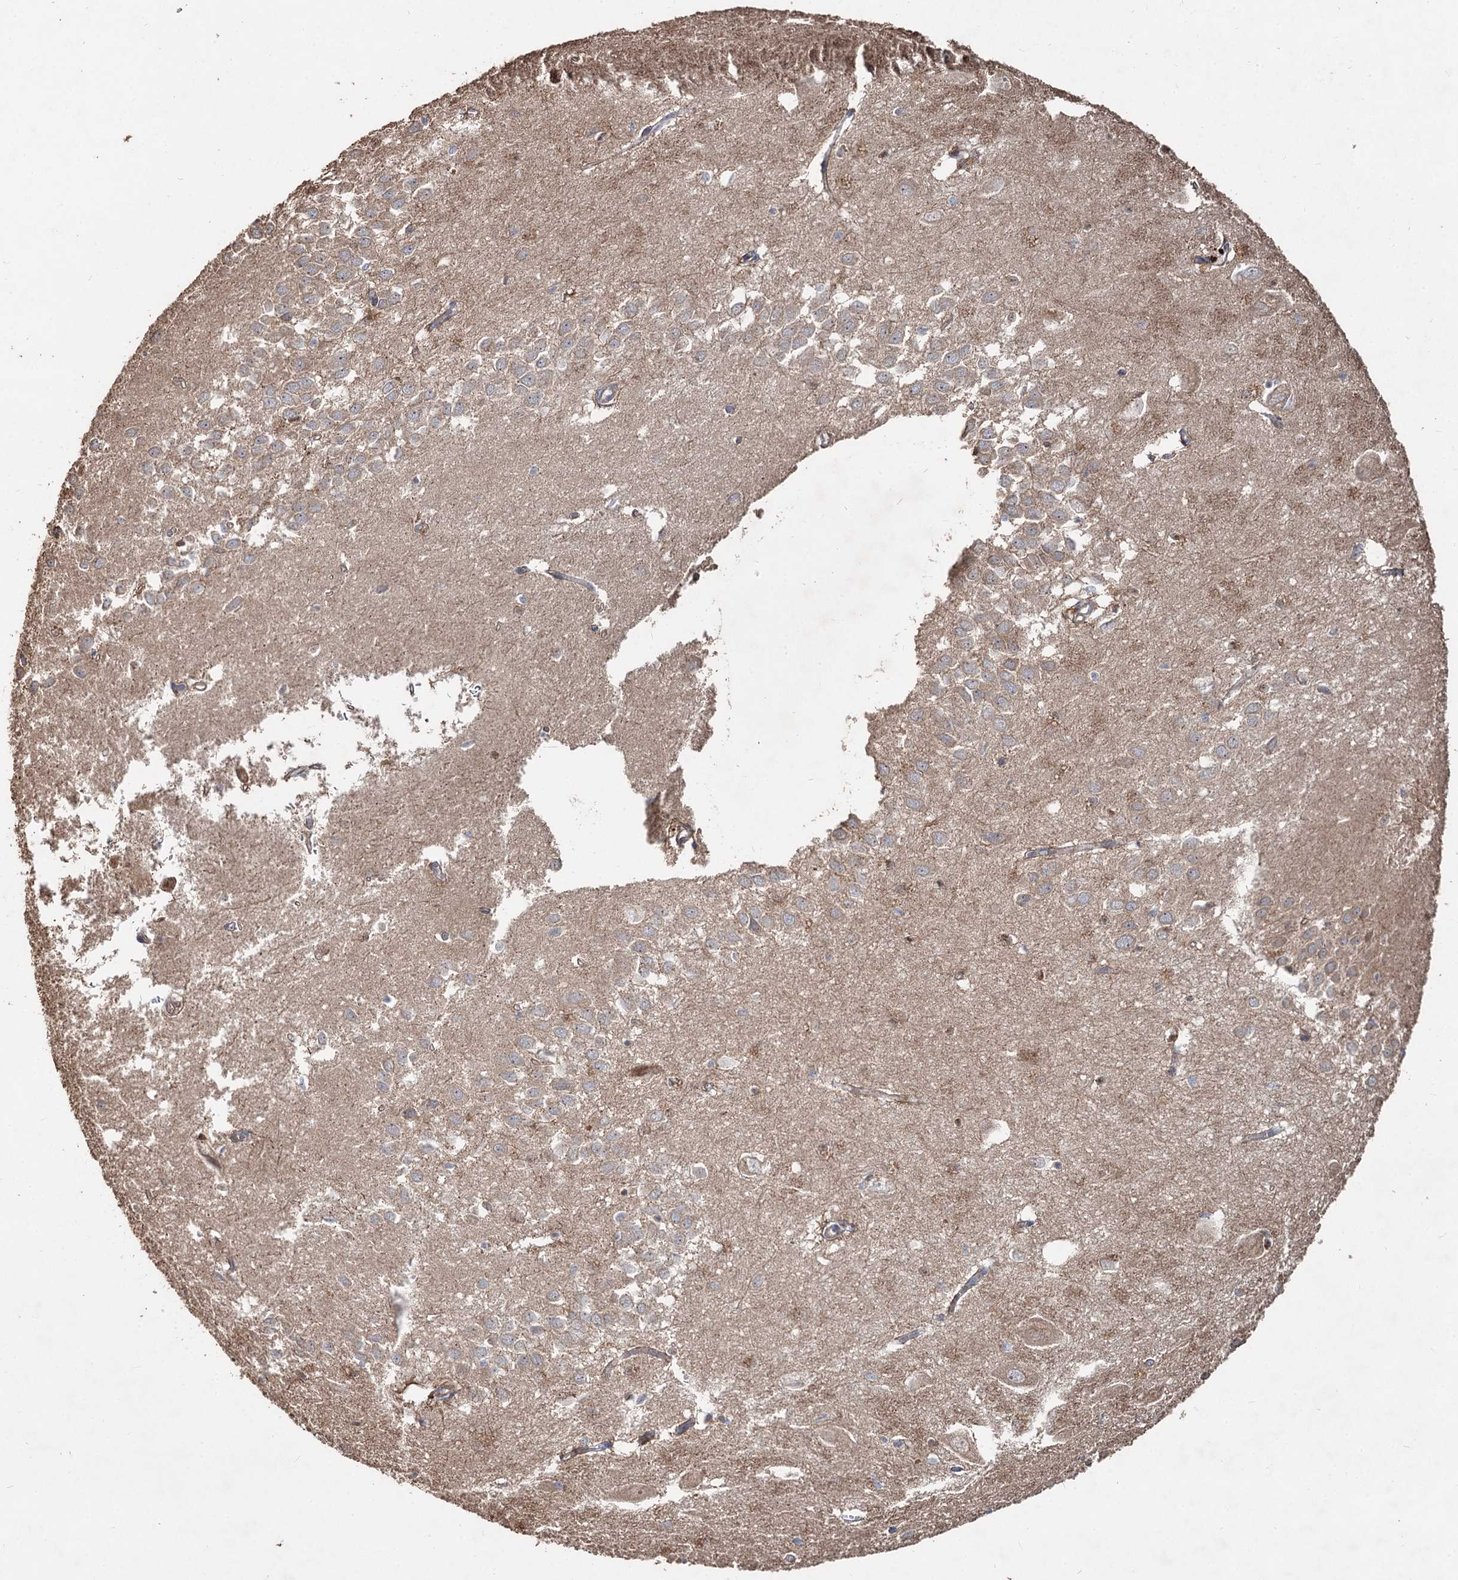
{"staining": {"intensity": "weak", "quantity": "<25%", "location": "cytoplasmic/membranous"}, "tissue": "hippocampus", "cell_type": "Glial cells", "image_type": "normal", "snomed": [{"axis": "morphology", "description": "Normal tissue, NOS"}, {"axis": "topography", "description": "Hippocampus"}], "caption": "Human hippocampus stained for a protein using immunohistochemistry shows no expression in glial cells.", "gene": "SPART", "patient": {"sex": "female", "age": 64}}